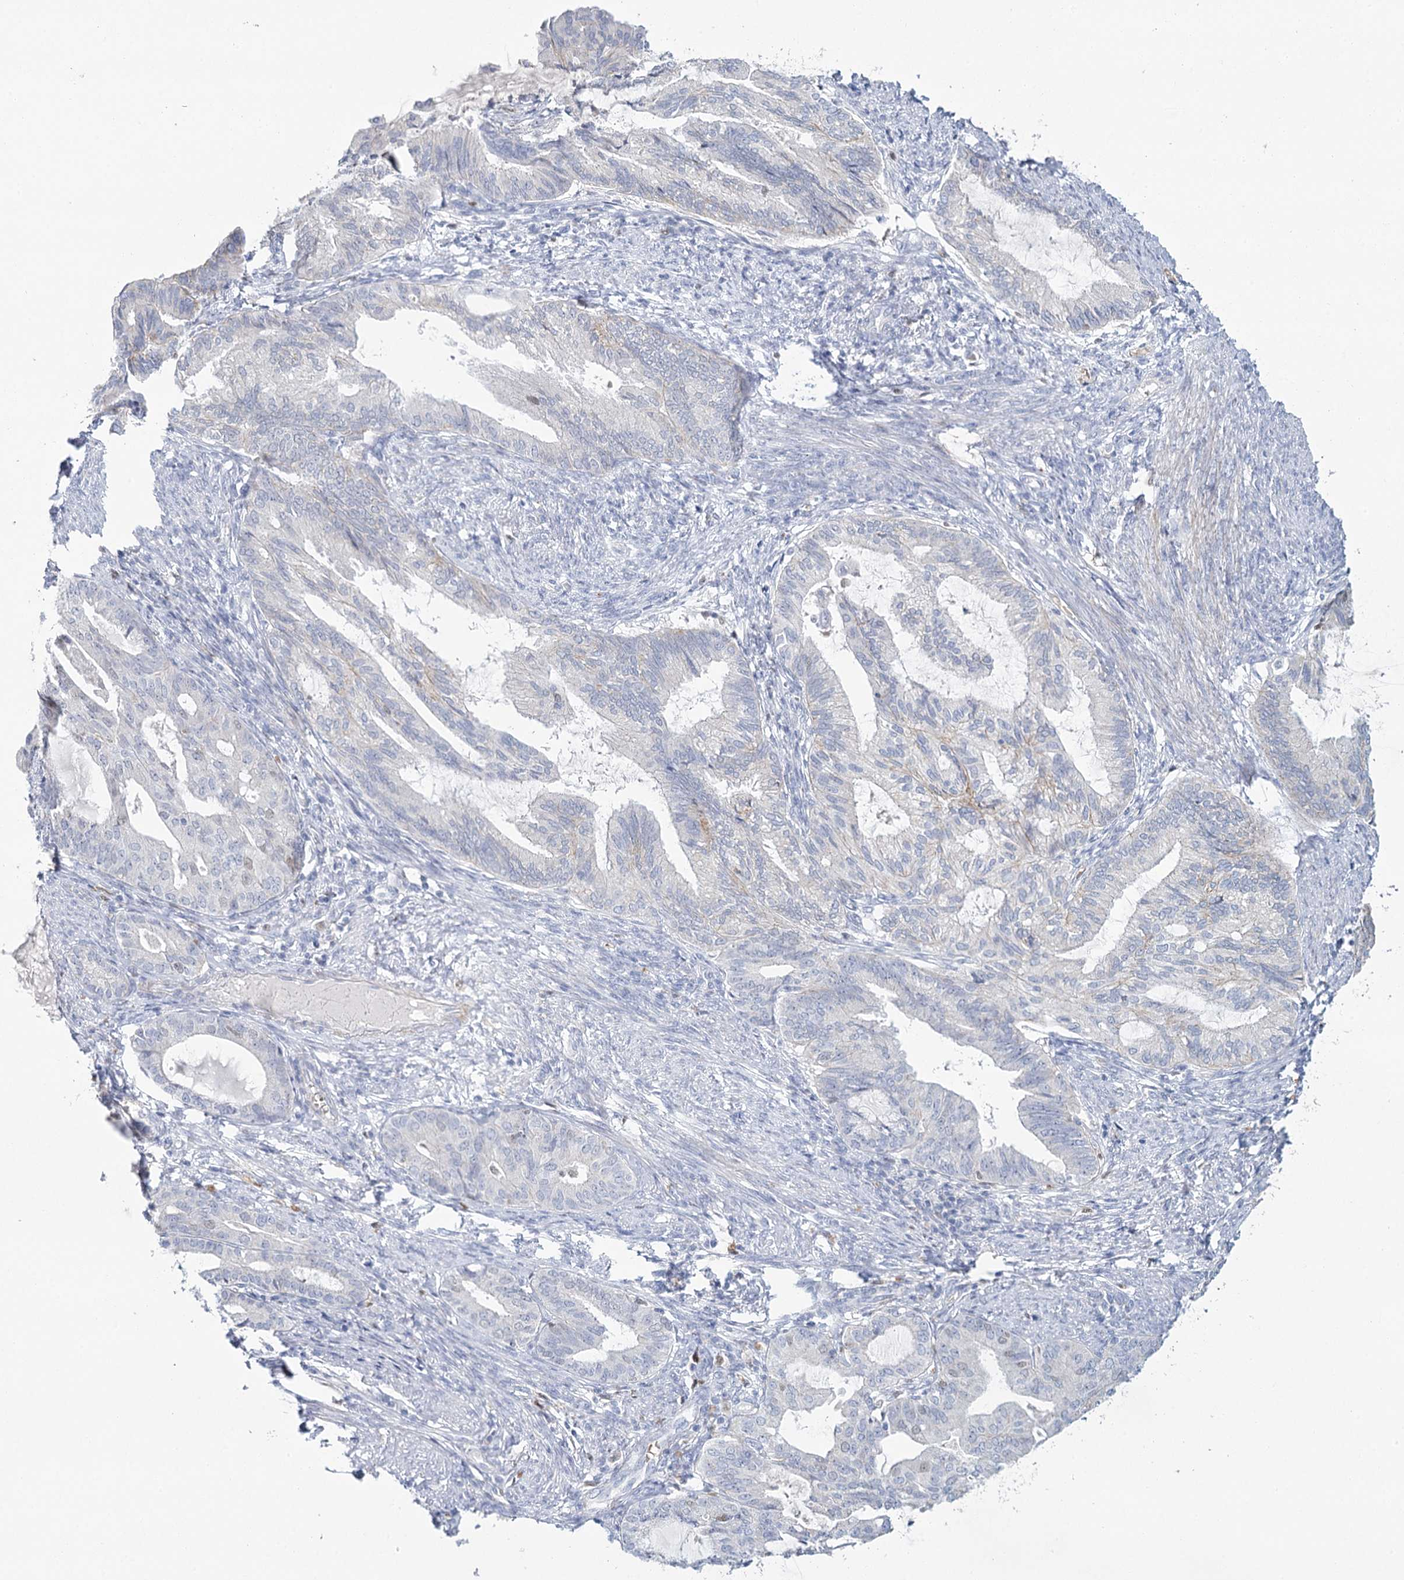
{"staining": {"intensity": "negative", "quantity": "none", "location": "none"}, "tissue": "endometrial cancer", "cell_type": "Tumor cells", "image_type": "cancer", "snomed": [{"axis": "morphology", "description": "Adenocarcinoma, NOS"}, {"axis": "topography", "description": "Endometrium"}], "caption": "Image shows no protein expression in tumor cells of endometrial adenocarcinoma tissue.", "gene": "IGSF3", "patient": {"sex": "female", "age": 86}}